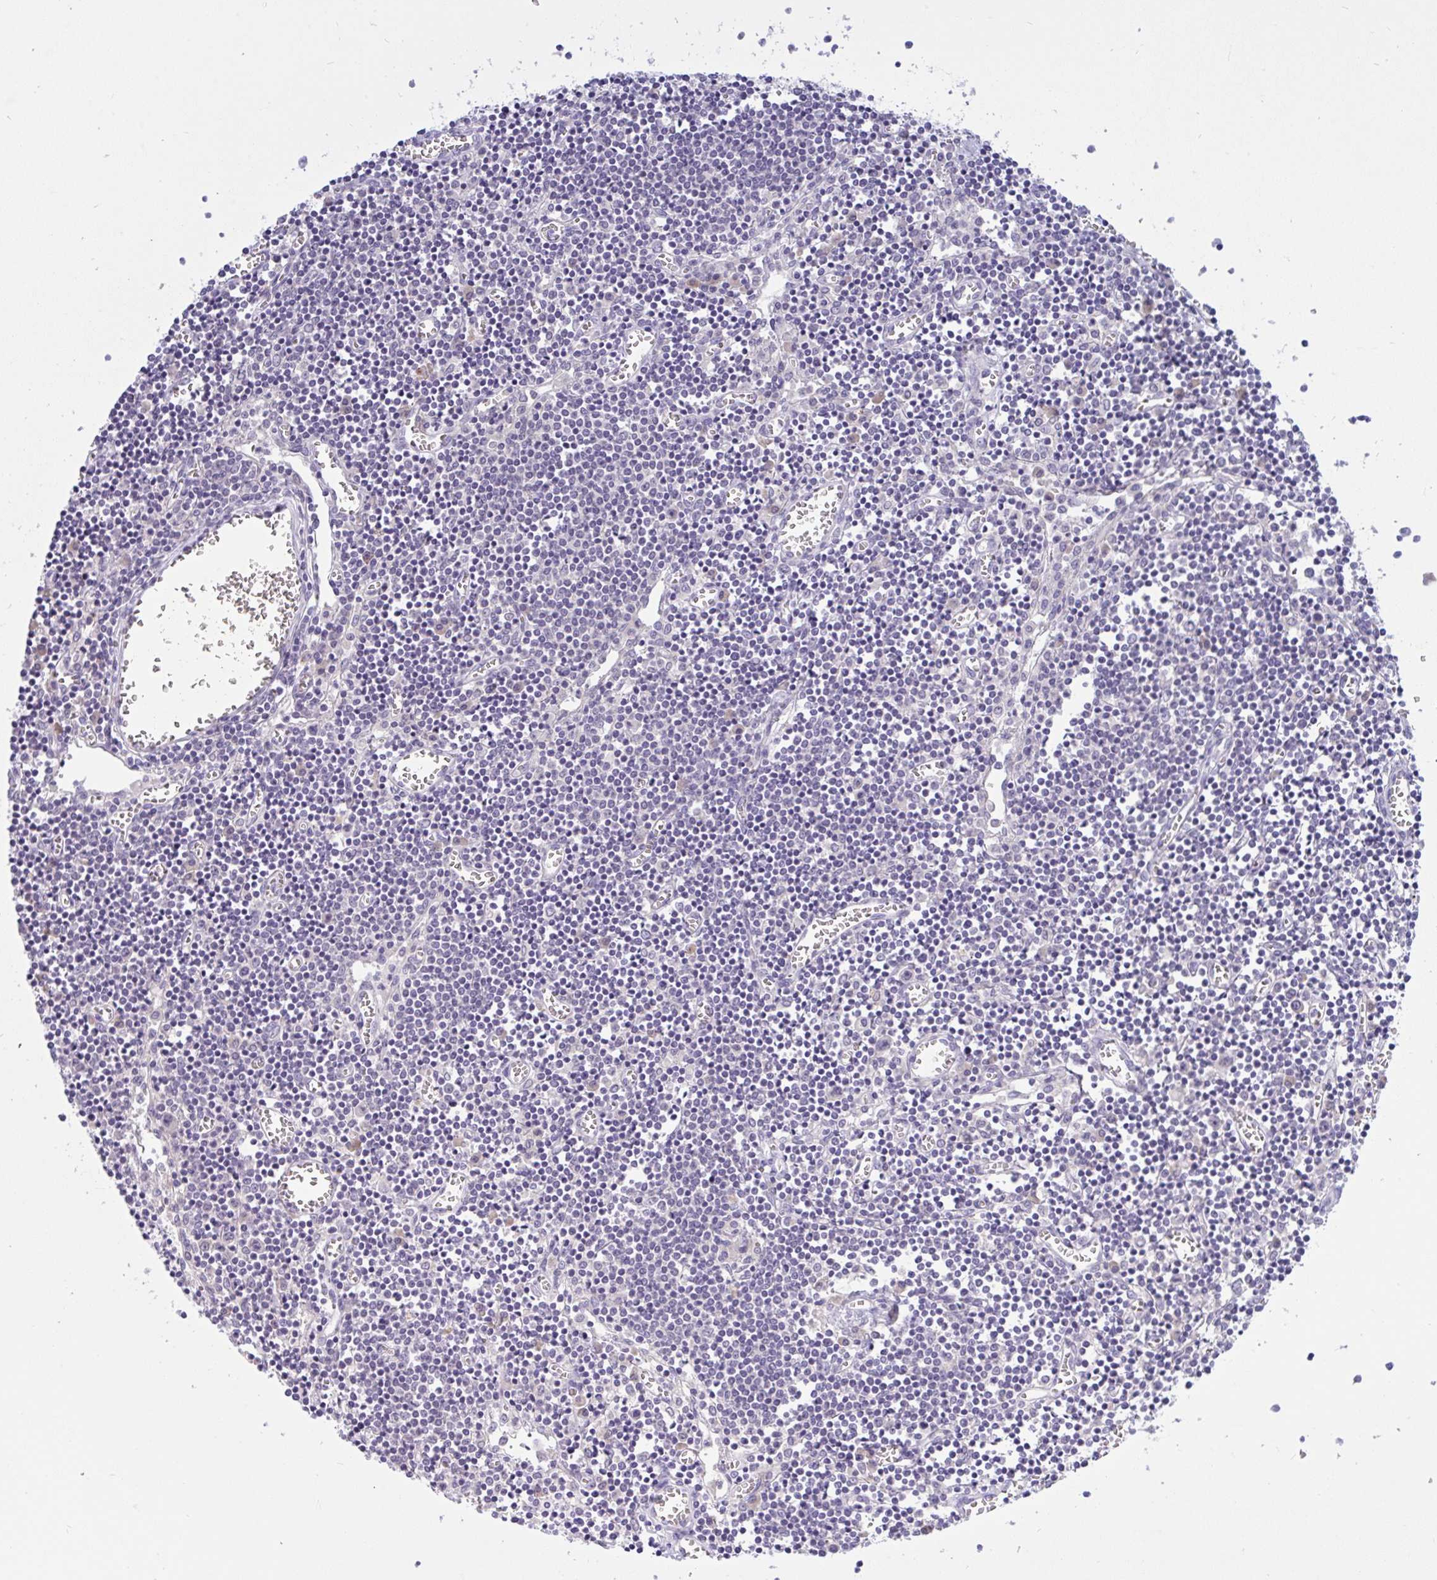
{"staining": {"intensity": "negative", "quantity": "none", "location": "none"}, "tissue": "lymph node", "cell_type": "Germinal center cells", "image_type": "normal", "snomed": [{"axis": "morphology", "description": "Normal tissue, NOS"}, {"axis": "topography", "description": "Lymph node"}], "caption": "A high-resolution photomicrograph shows immunohistochemistry (IHC) staining of normal lymph node, which reveals no significant staining in germinal center cells. Brightfield microscopy of immunohistochemistry stained with DAB (3,3'-diaminobenzidine) (brown) and hematoxylin (blue), captured at high magnification.", "gene": "TMEM41A", "patient": {"sex": "male", "age": 66}}